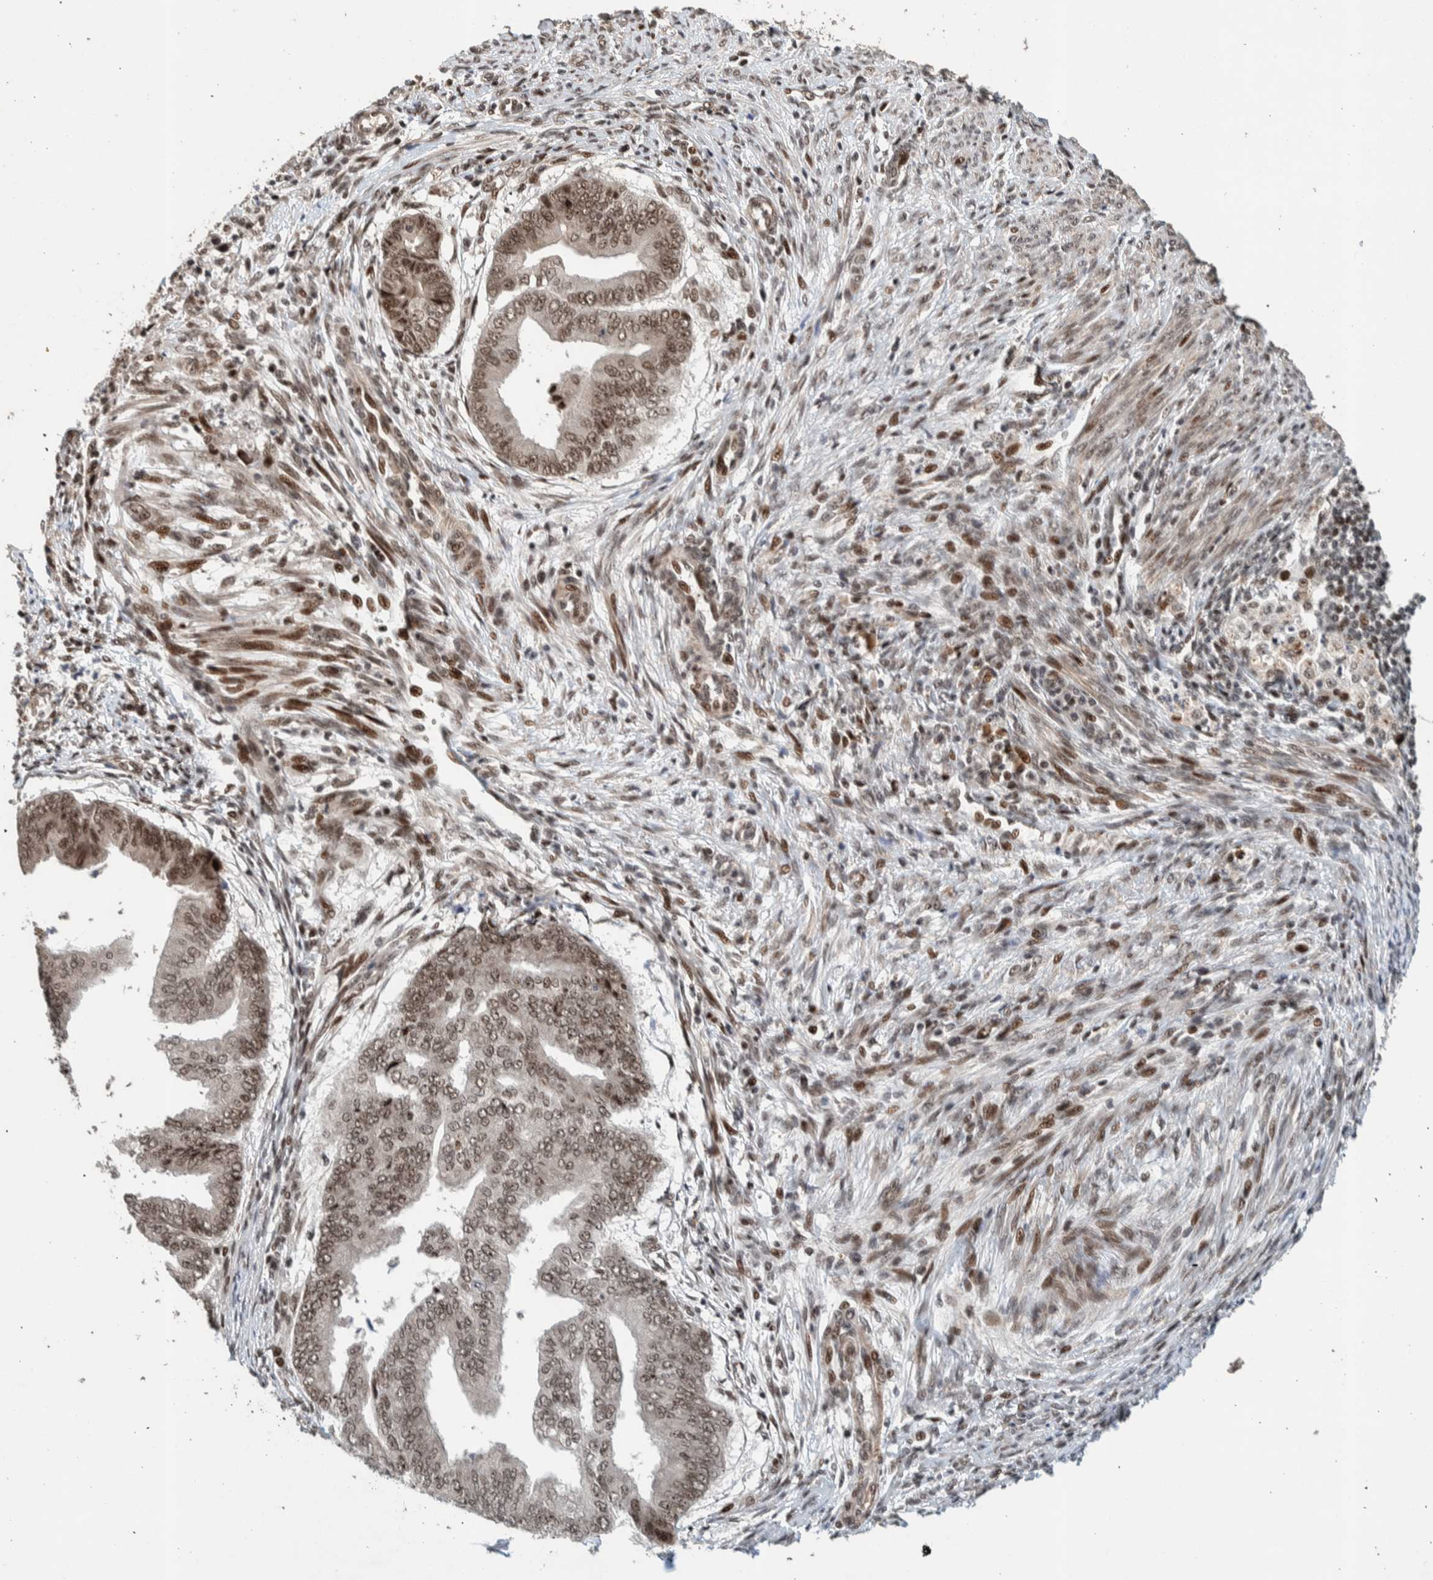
{"staining": {"intensity": "moderate", "quantity": ">75%", "location": "nuclear"}, "tissue": "endometrial cancer", "cell_type": "Tumor cells", "image_type": "cancer", "snomed": [{"axis": "morphology", "description": "Polyp, NOS"}, {"axis": "morphology", "description": "Adenocarcinoma, NOS"}, {"axis": "morphology", "description": "Adenoma, NOS"}, {"axis": "topography", "description": "Endometrium"}], "caption": "Immunohistochemical staining of human endometrial cancer (polyp) displays medium levels of moderate nuclear expression in about >75% of tumor cells.", "gene": "CHD4", "patient": {"sex": "female", "age": 79}}